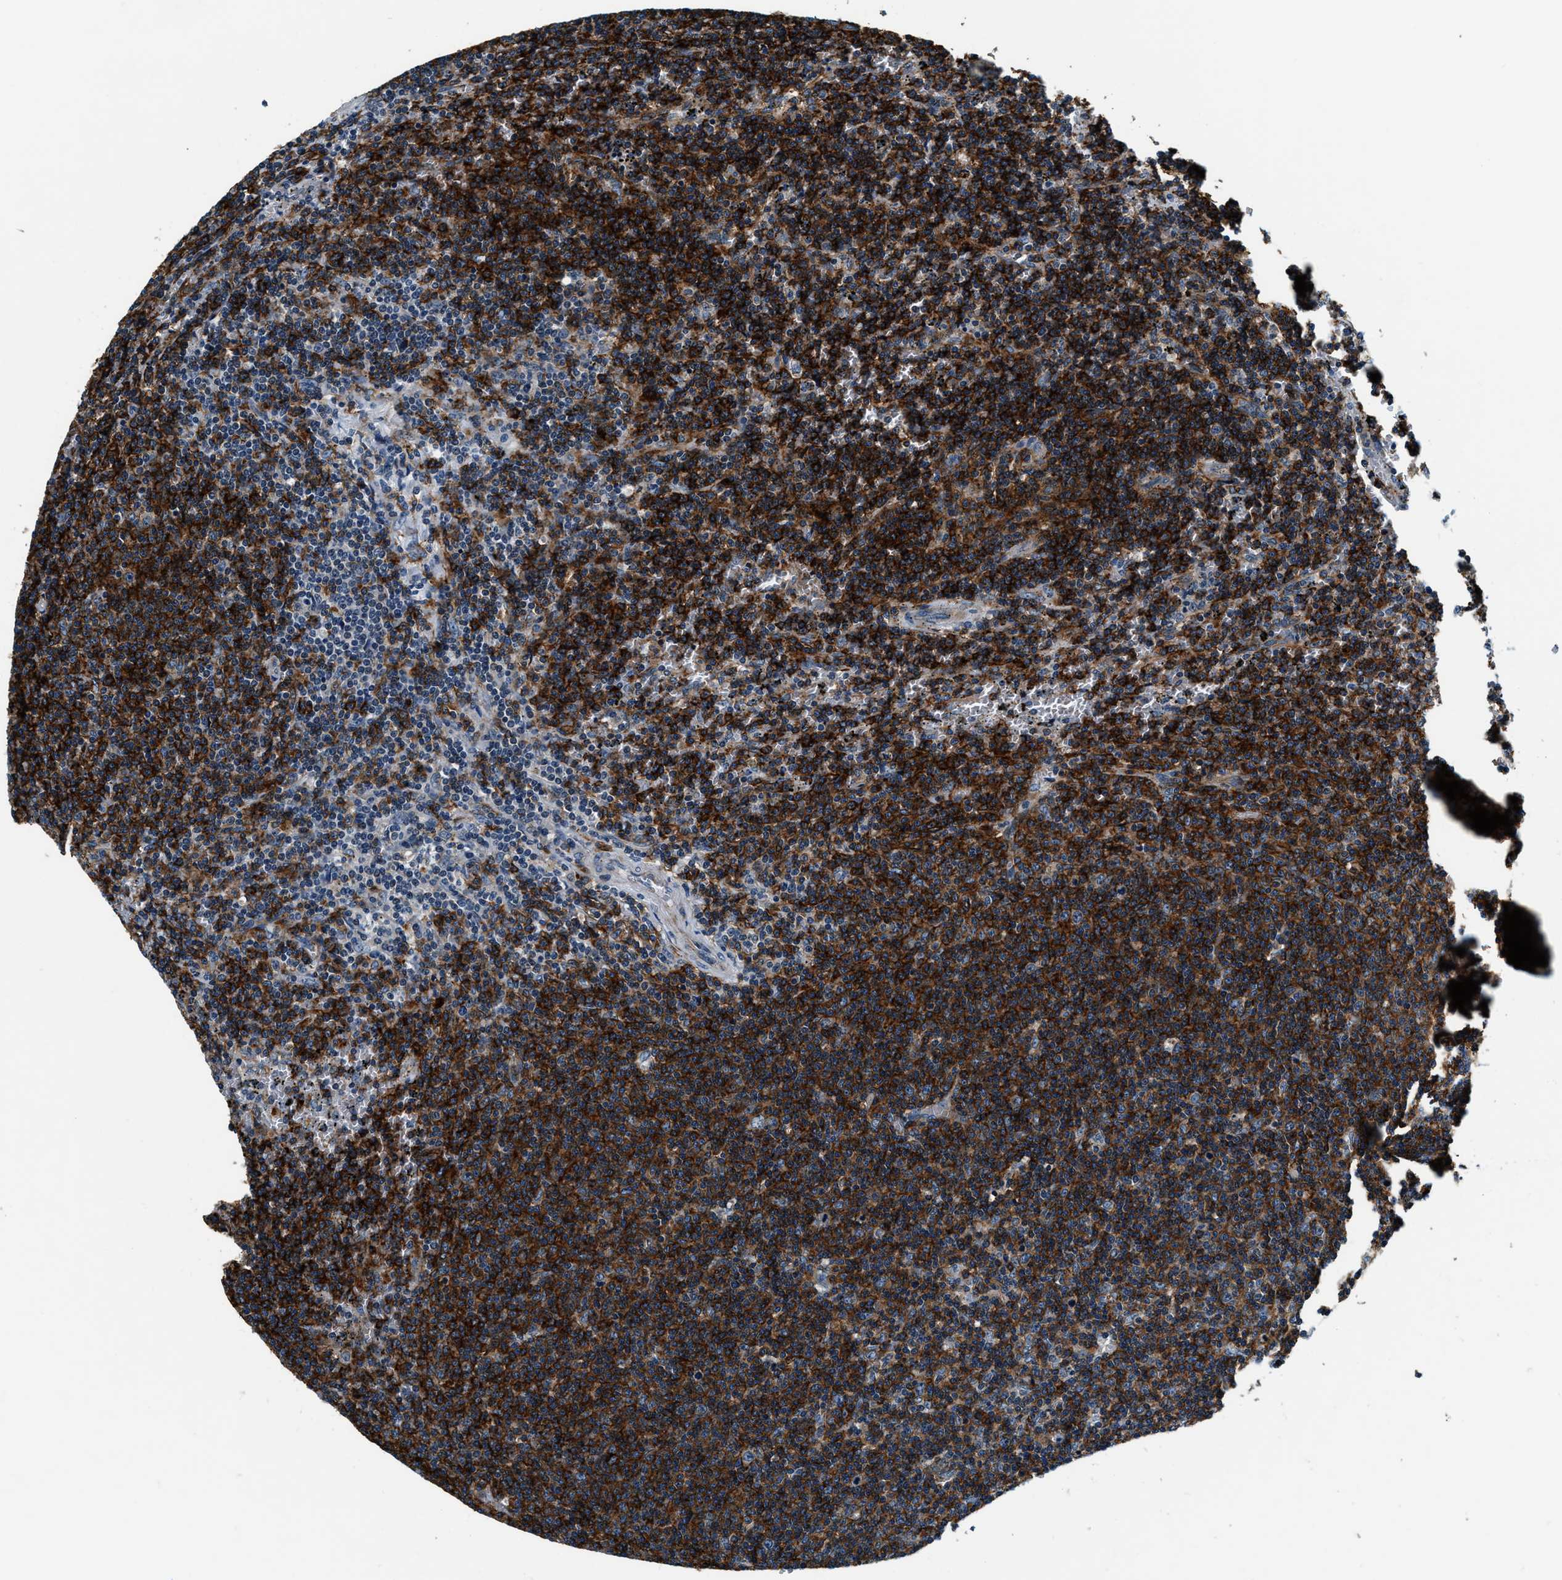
{"staining": {"intensity": "strong", "quantity": ">75%", "location": "cytoplasmic/membranous"}, "tissue": "lymphoma", "cell_type": "Tumor cells", "image_type": "cancer", "snomed": [{"axis": "morphology", "description": "Malignant lymphoma, non-Hodgkin's type, Low grade"}, {"axis": "topography", "description": "Spleen"}], "caption": "Protein analysis of lymphoma tissue exhibits strong cytoplasmic/membranous expression in about >75% of tumor cells.", "gene": "C2orf66", "patient": {"sex": "female", "age": 50}}